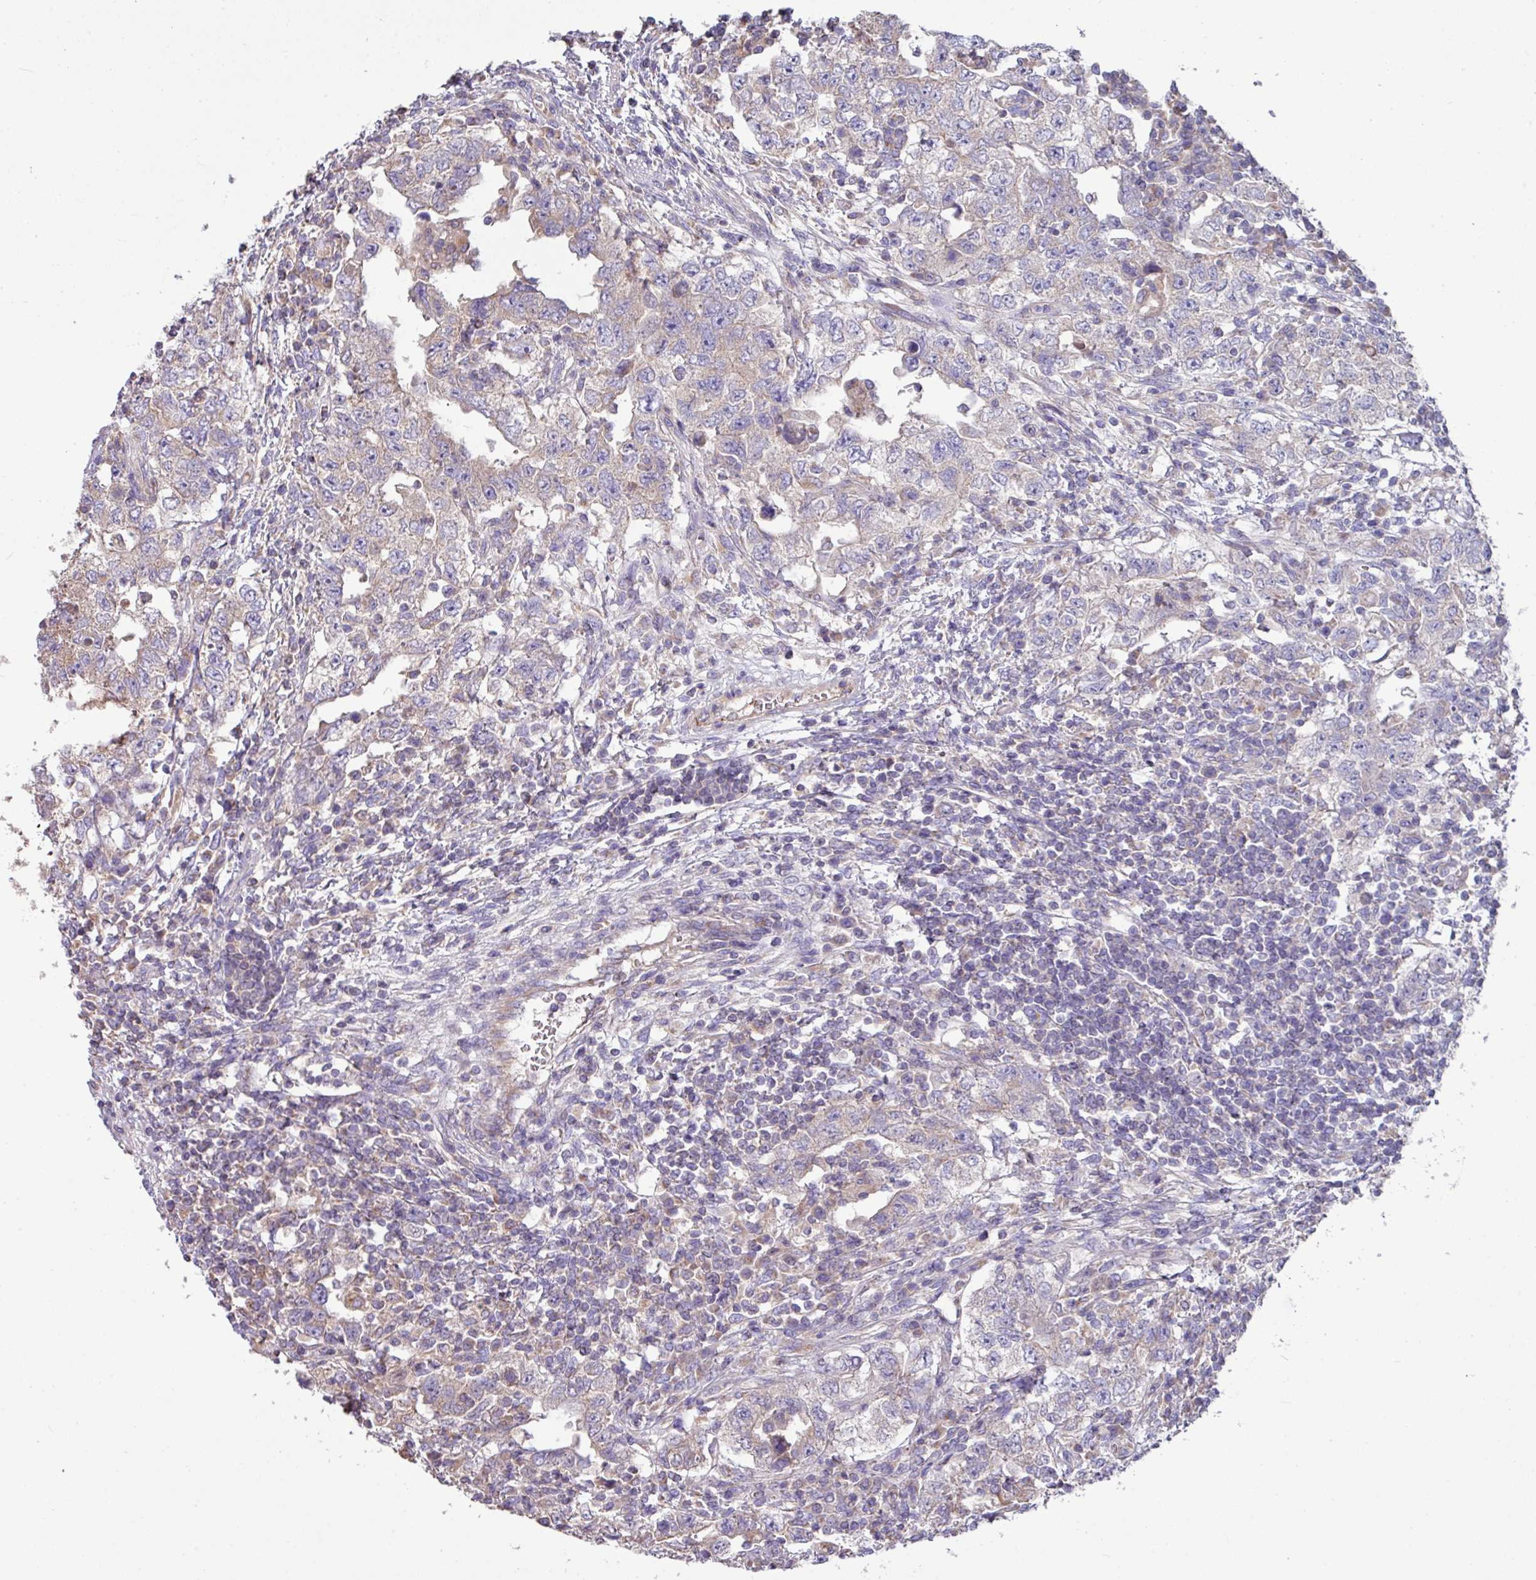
{"staining": {"intensity": "weak", "quantity": "<25%", "location": "cytoplasmic/membranous"}, "tissue": "testis cancer", "cell_type": "Tumor cells", "image_type": "cancer", "snomed": [{"axis": "morphology", "description": "Carcinoma, Embryonal, NOS"}, {"axis": "topography", "description": "Testis"}], "caption": "Histopathology image shows no protein staining in tumor cells of testis cancer tissue.", "gene": "PPM1J", "patient": {"sex": "male", "age": 26}}